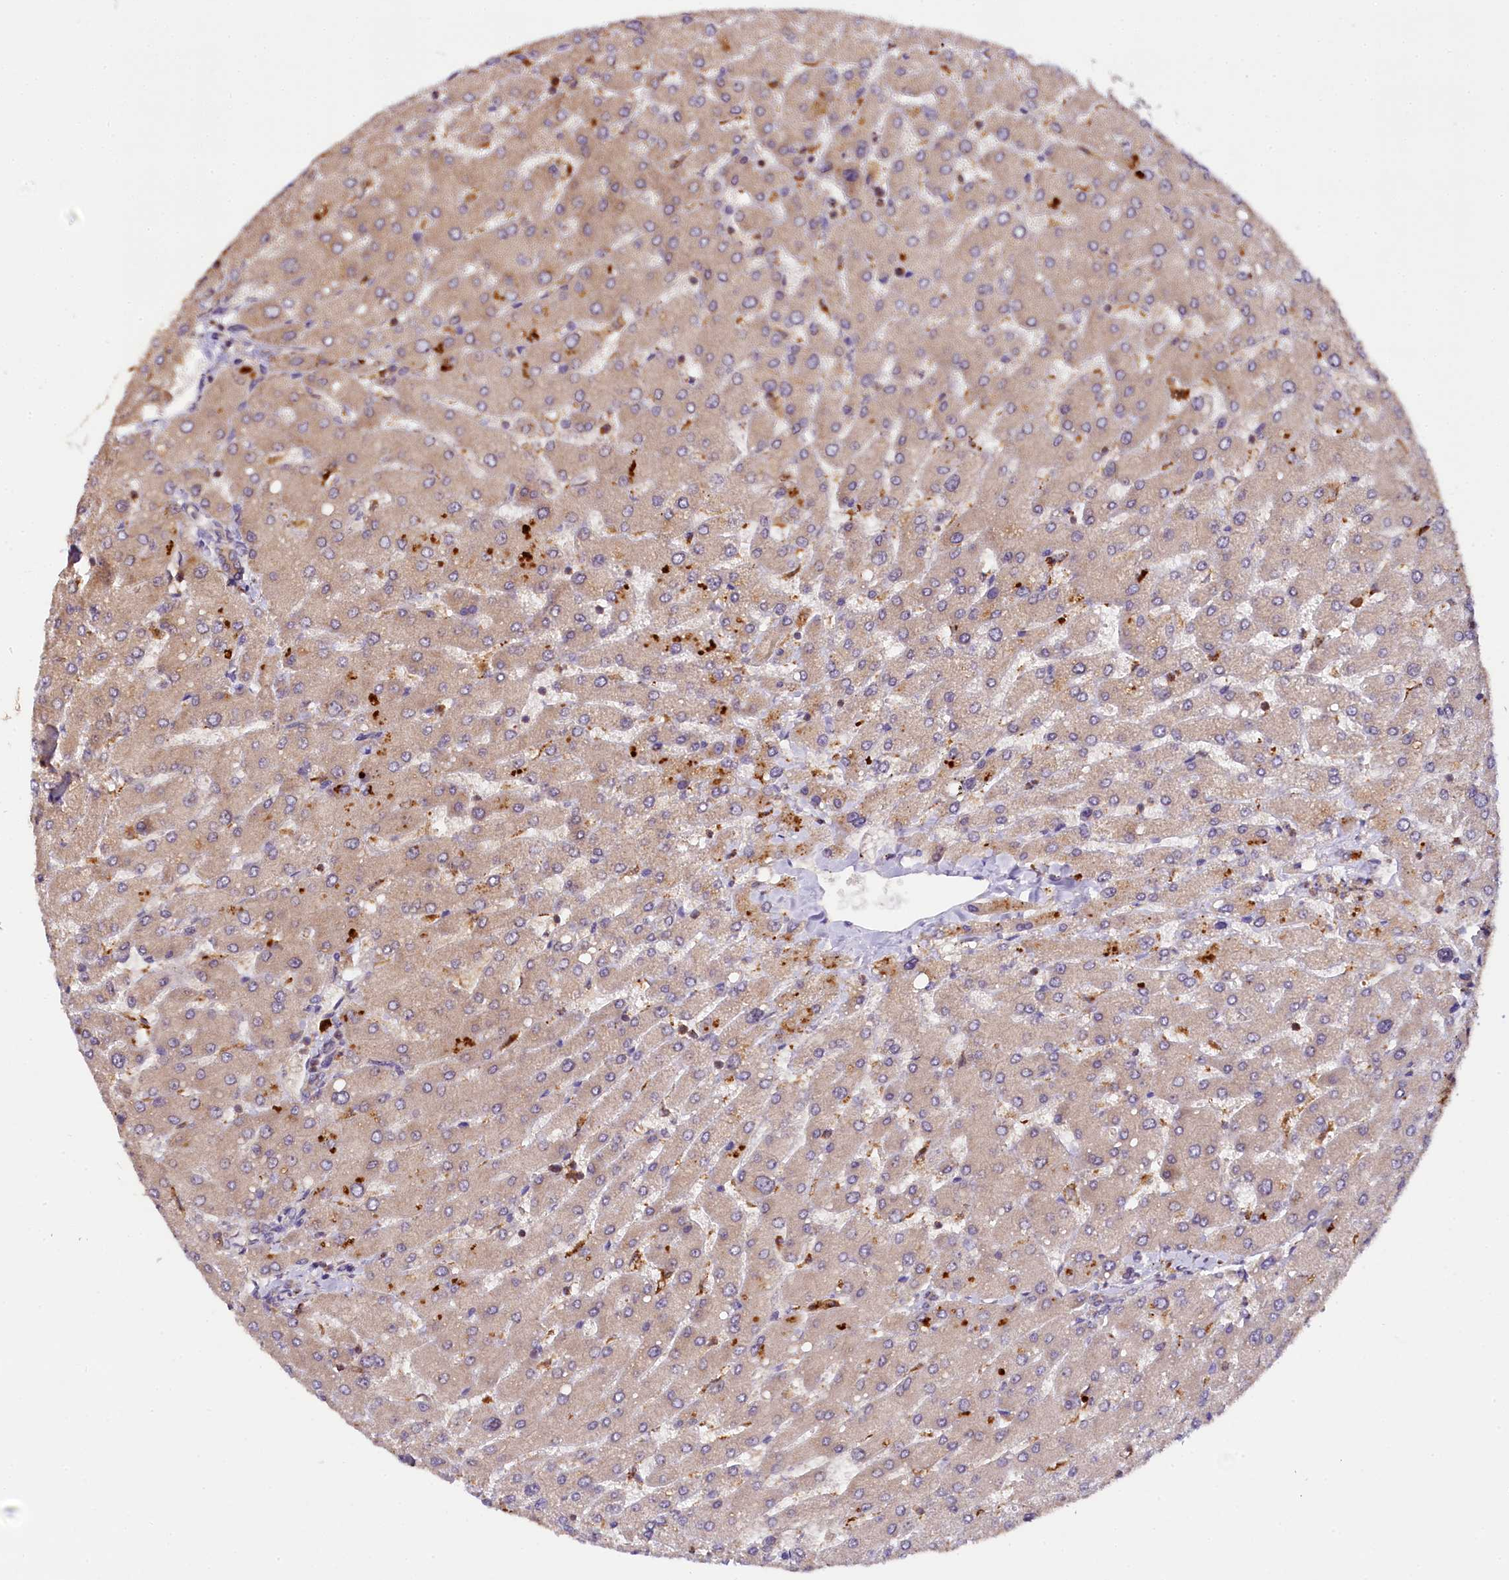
{"staining": {"intensity": "weak", "quantity": "25%-75%", "location": "cytoplasmic/membranous"}, "tissue": "liver", "cell_type": "Cholangiocytes", "image_type": "normal", "snomed": [{"axis": "morphology", "description": "Normal tissue, NOS"}, {"axis": "topography", "description": "Liver"}], "caption": "IHC of normal liver demonstrates low levels of weak cytoplasmic/membranous positivity in about 25%-75% of cholangiocytes. The protein is stained brown, and the nuclei are stained in blue (DAB (3,3'-diaminobenzidine) IHC with brightfield microscopy, high magnification).", "gene": "UFM1", "patient": {"sex": "male", "age": 55}}